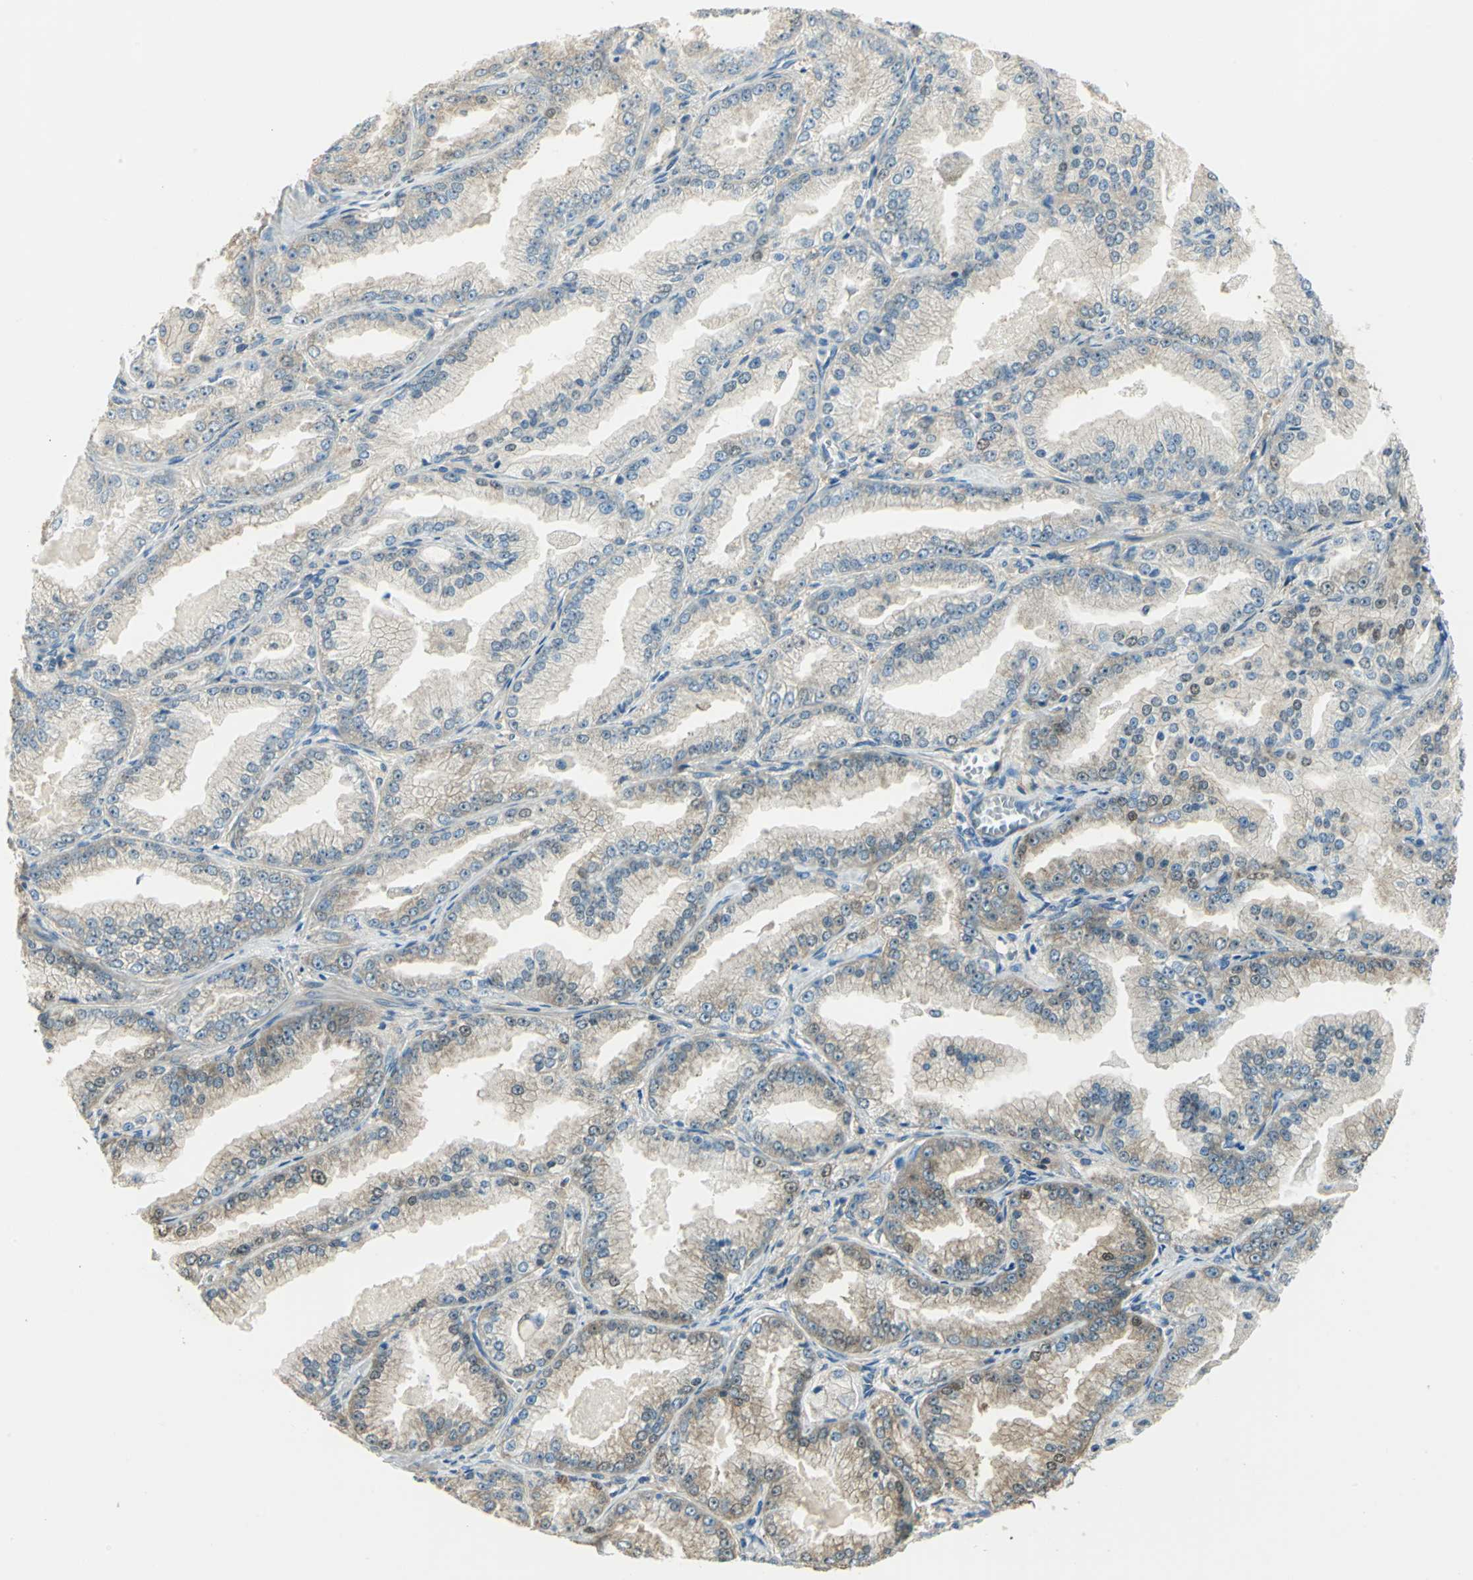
{"staining": {"intensity": "moderate", "quantity": "<25%", "location": "cytoplasmic/membranous,nuclear"}, "tissue": "prostate cancer", "cell_type": "Tumor cells", "image_type": "cancer", "snomed": [{"axis": "morphology", "description": "Adenocarcinoma, High grade"}, {"axis": "topography", "description": "Prostate"}], "caption": "High-power microscopy captured an immunohistochemistry (IHC) image of prostate adenocarcinoma (high-grade), revealing moderate cytoplasmic/membranous and nuclear staining in approximately <25% of tumor cells. Using DAB (brown) and hematoxylin (blue) stains, captured at high magnification using brightfield microscopy.", "gene": "SHC2", "patient": {"sex": "male", "age": 61}}